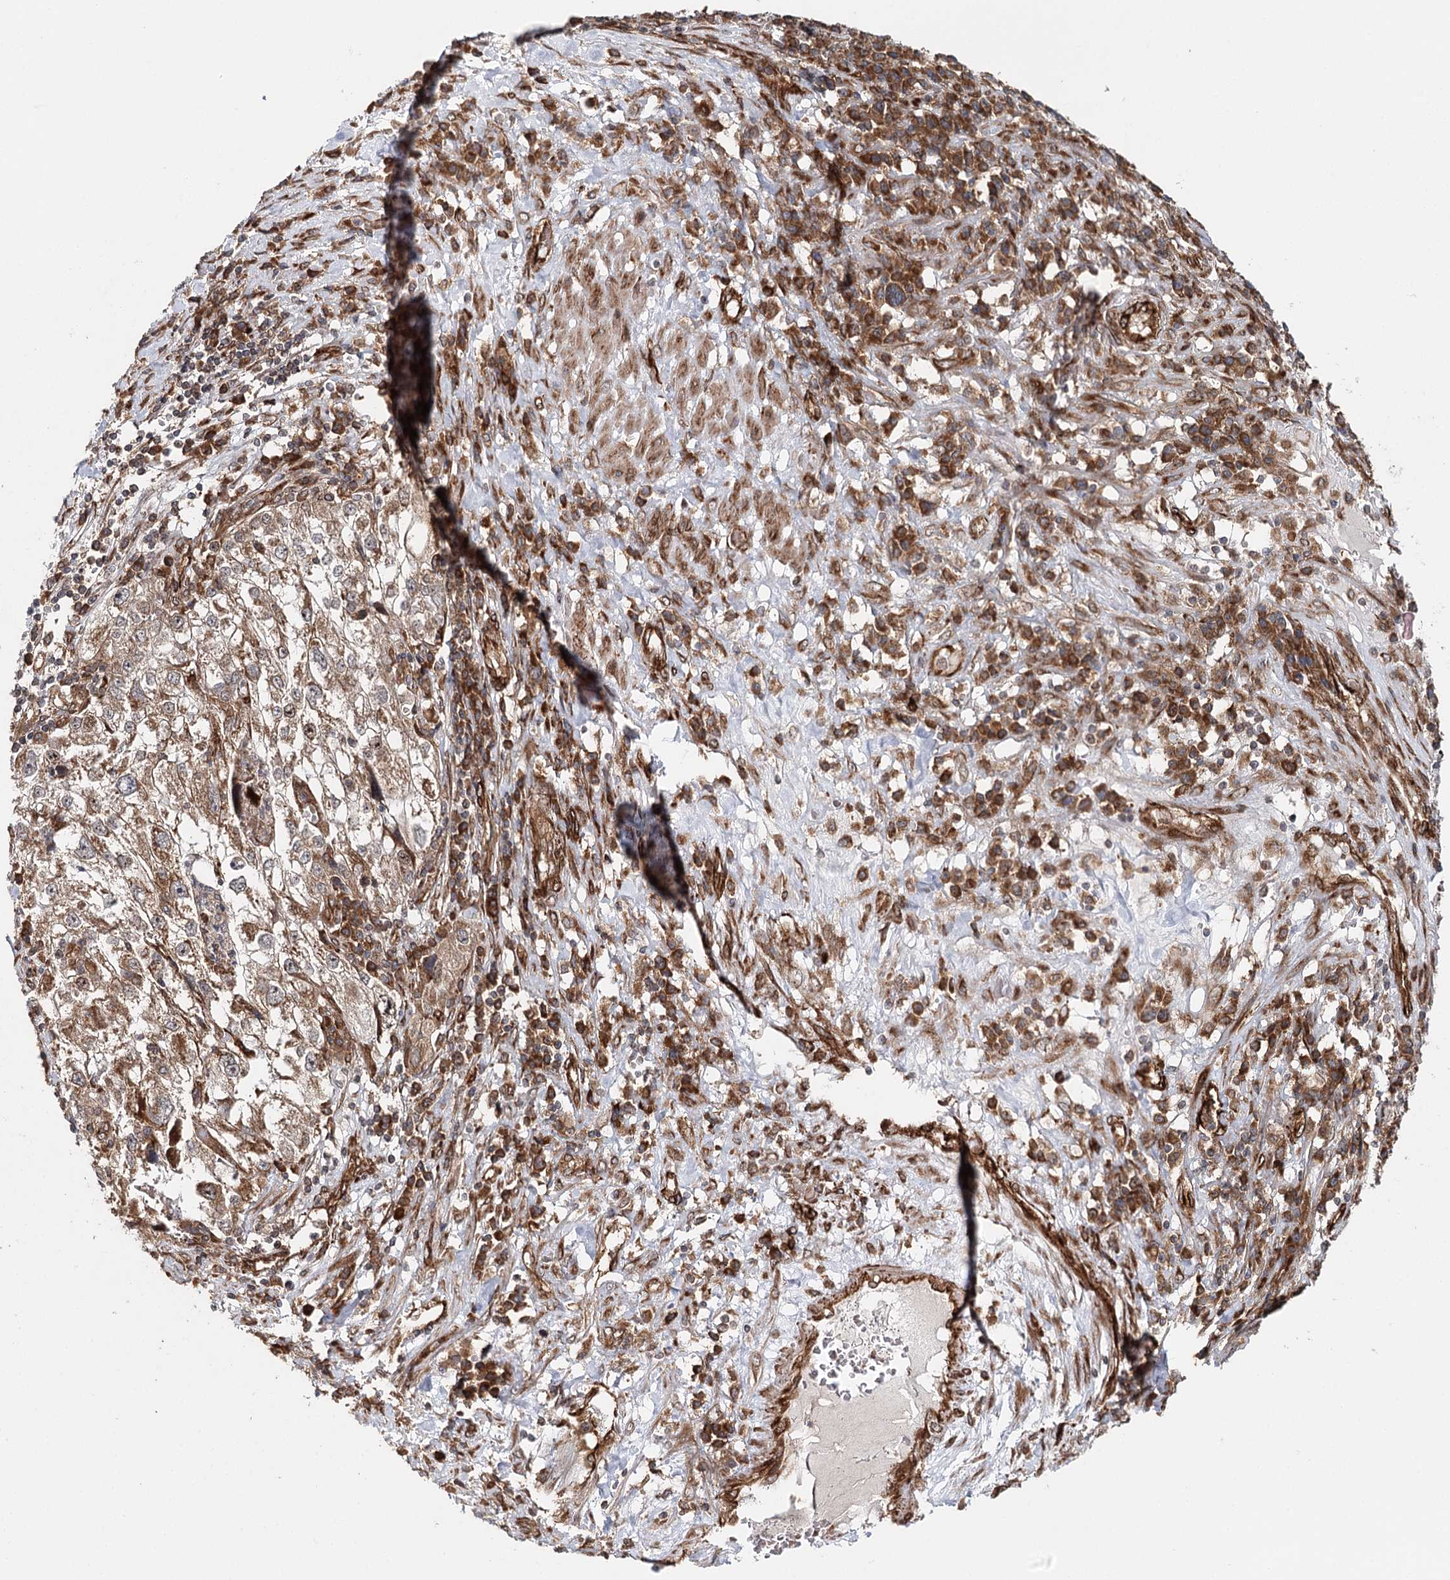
{"staining": {"intensity": "moderate", "quantity": ">75%", "location": "cytoplasmic/membranous"}, "tissue": "endometrial cancer", "cell_type": "Tumor cells", "image_type": "cancer", "snomed": [{"axis": "morphology", "description": "Adenocarcinoma, NOS"}, {"axis": "topography", "description": "Endometrium"}], "caption": "Immunohistochemistry (IHC) of adenocarcinoma (endometrial) shows medium levels of moderate cytoplasmic/membranous positivity in approximately >75% of tumor cells. The staining is performed using DAB brown chromogen to label protein expression. The nuclei are counter-stained blue using hematoxylin.", "gene": "MKNK1", "patient": {"sex": "female", "age": 49}}